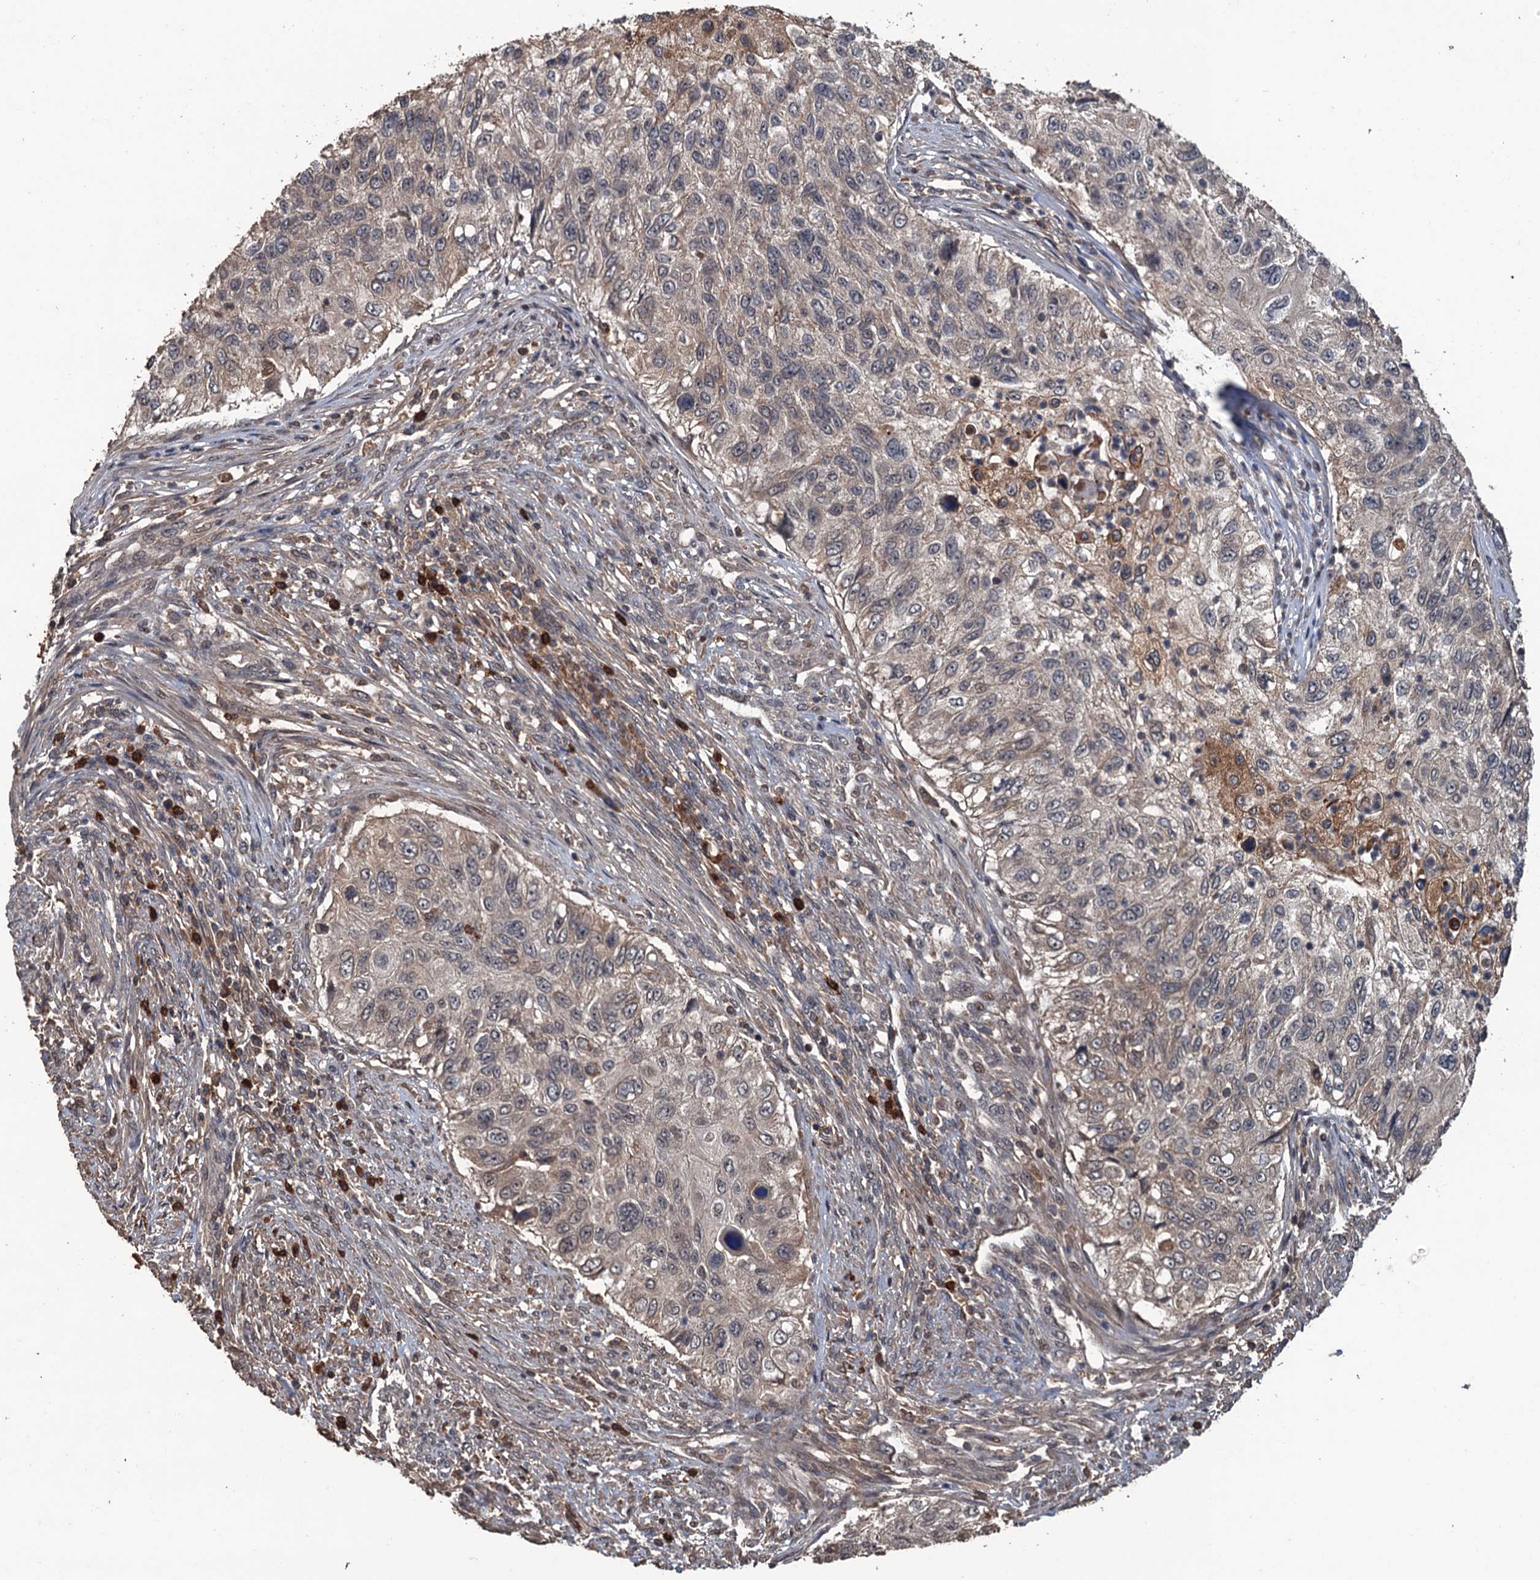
{"staining": {"intensity": "weak", "quantity": ">75%", "location": "cytoplasmic/membranous"}, "tissue": "urothelial cancer", "cell_type": "Tumor cells", "image_type": "cancer", "snomed": [{"axis": "morphology", "description": "Urothelial carcinoma, High grade"}, {"axis": "topography", "description": "Urinary bladder"}], "caption": "There is low levels of weak cytoplasmic/membranous expression in tumor cells of high-grade urothelial carcinoma, as demonstrated by immunohistochemical staining (brown color).", "gene": "ZNF438", "patient": {"sex": "female", "age": 60}}